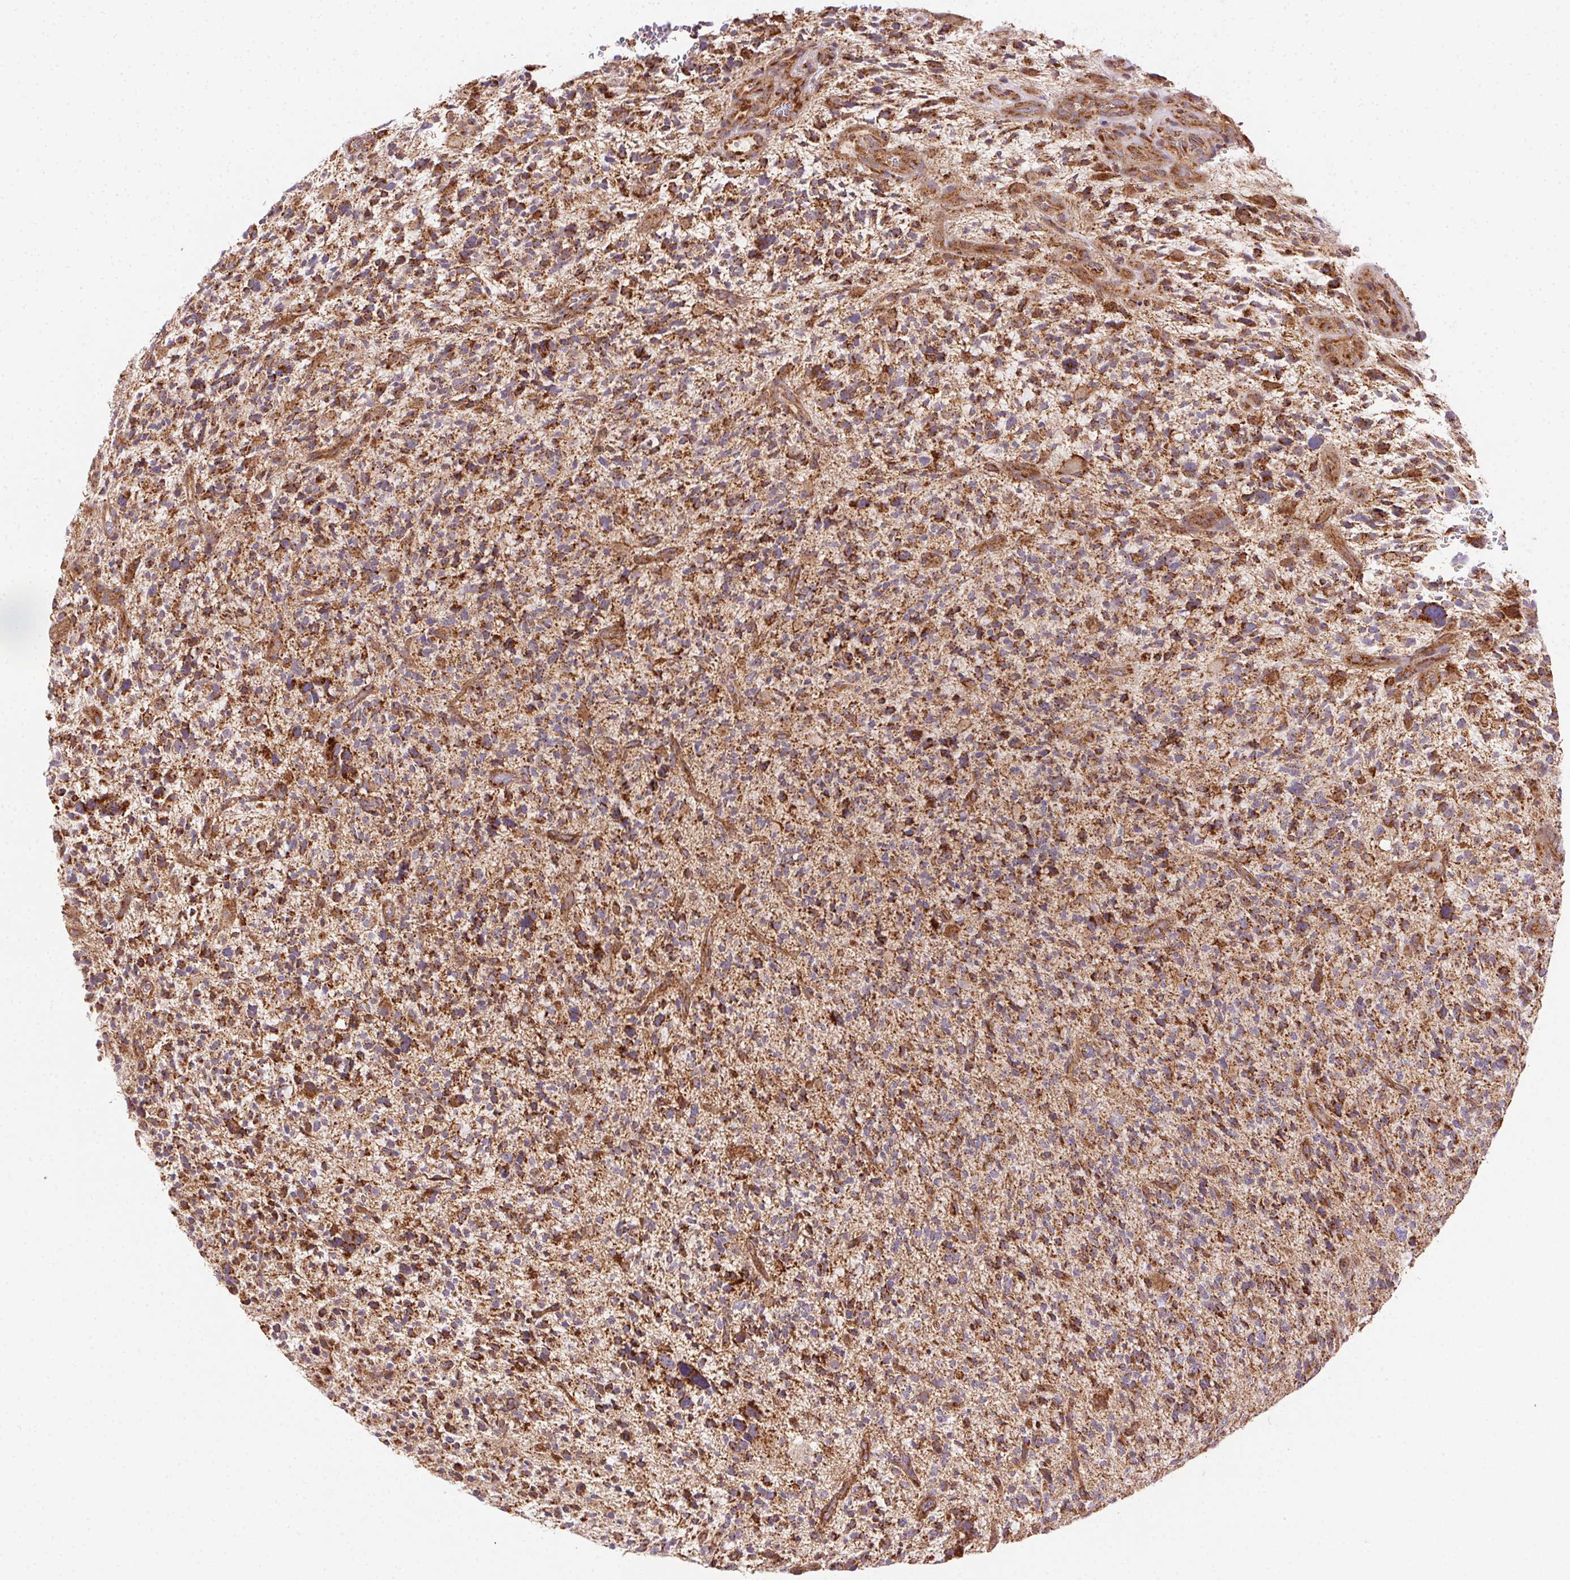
{"staining": {"intensity": "strong", "quantity": ">75%", "location": "cytoplasmic/membranous"}, "tissue": "glioma", "cell_type": "Tumor cells", "image_type": "cancer", "snomed": [{"axis": "morphology", "description": "Glioma, malignant, High grade"}, {"axis": "topography", "description": "Brain"}], "caption": "Immunohistochemistry (IHC) photomicrograph of neoplastic tissue: malignant high-grade glioma stained using immunohistochemistry (IHC) demonstrates high levels of strong protein expression localized specifically in the cytoplasmic/membranous of tumor cells, appearing as a cytoplasmic/membranous brown color.", "gene": "CLPB", "patient": {"sex": "female", "age": 71}}